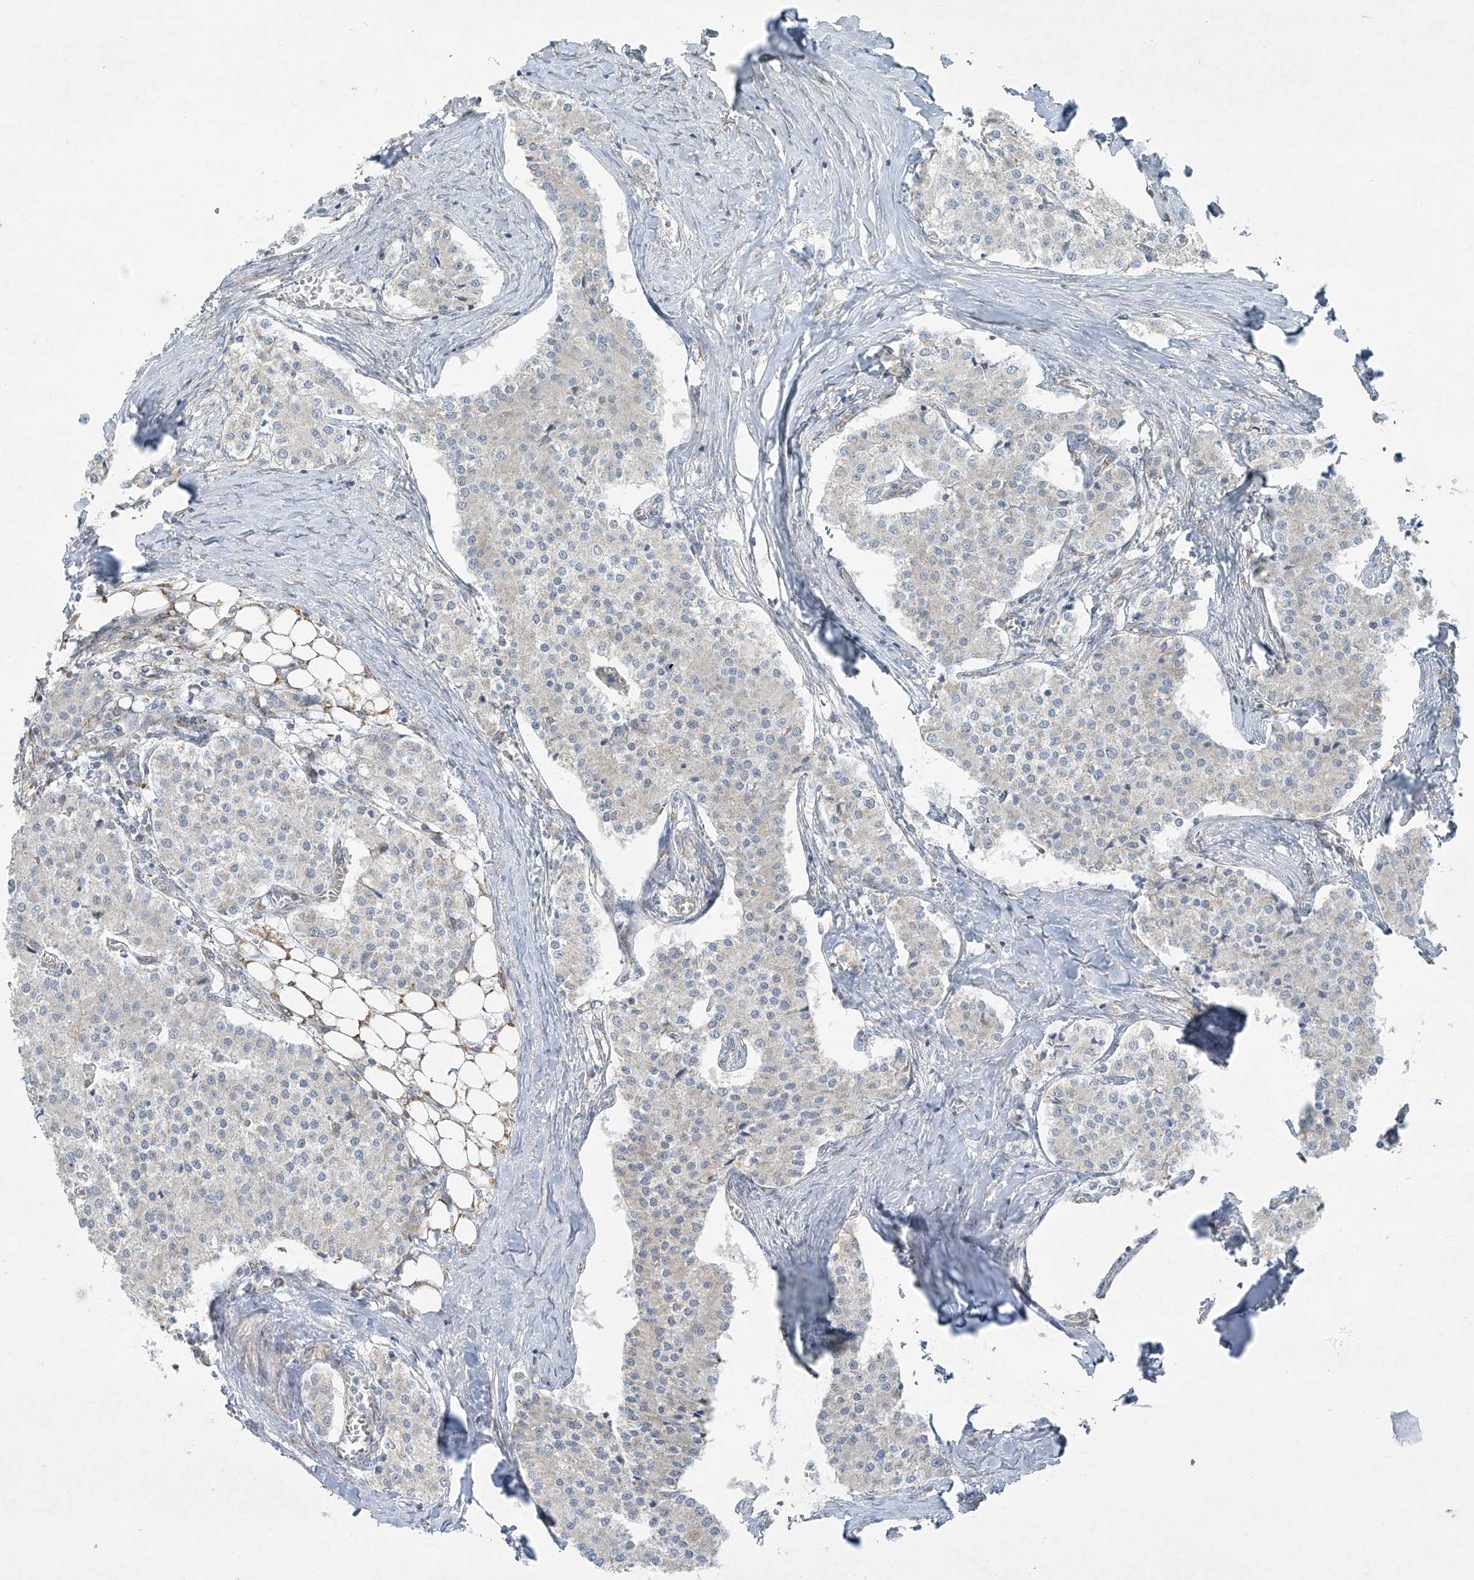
{"staining": {"intensity": "negative", "quantity": "none", "location": "none"}, "tissue": "carcinoid", "cell_type": "Tumor cells", "image_type": "cancer", "snomed": [{"axis": "morphology", "description": "Carcinoid, malignant, NOS"}, {"axis": "topography", "description": "Colon"}], "caption": "Photomicrograph shows no protein expression in tumor cells of carcinoid (malignant) tissue.", "gene": "SMDT1", "patient": {"sex": "female", "age": 52}}